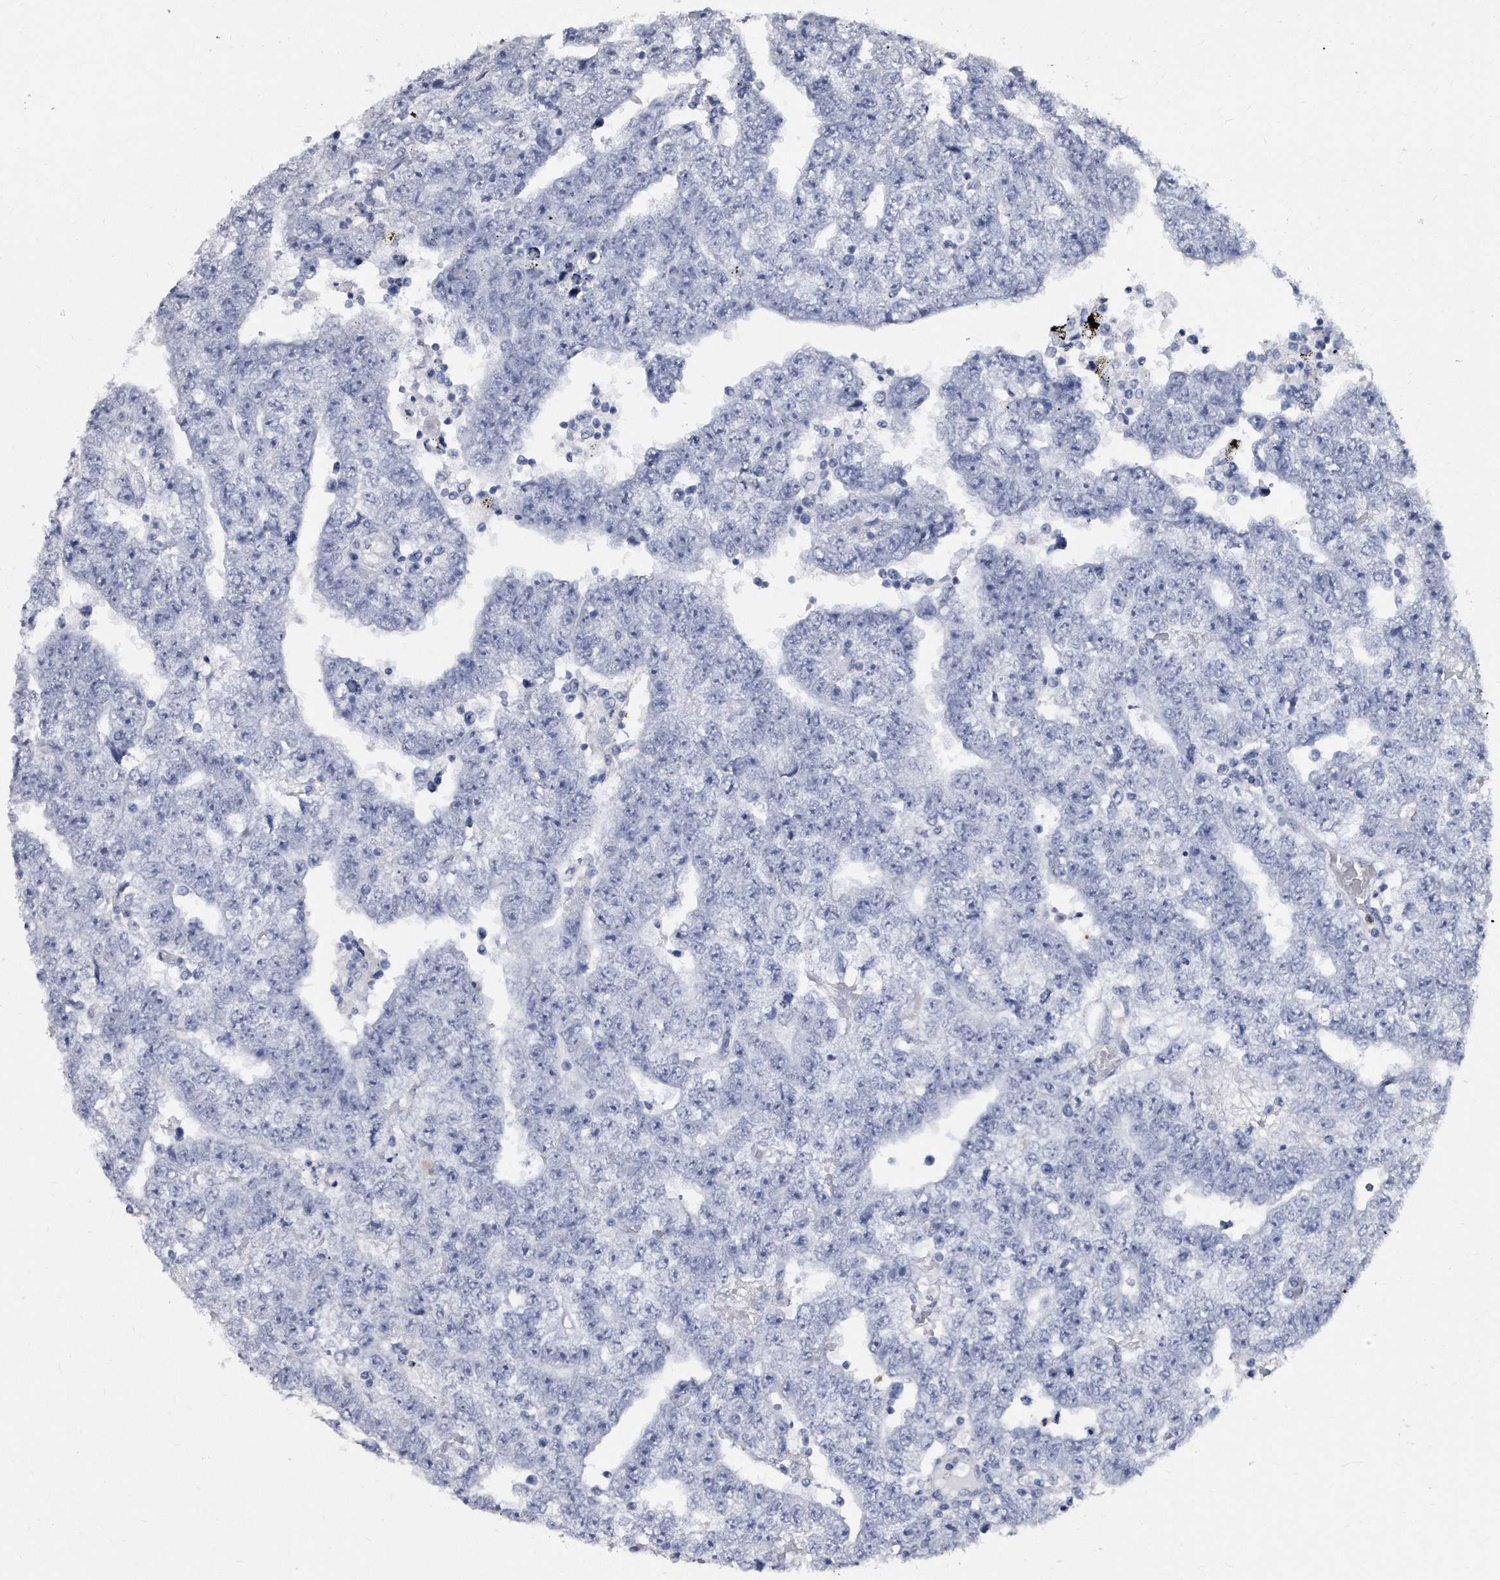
{"staining": {"intensity": "negative", "quantity": "none", "location": "none"}, "tissue": "testis cancer", "cell_type": "Tumor cells", "image_type": "cancer", "snomed": [{"axis": "morphology", "description": "Carcinoma, Embryonal, NOS"}, {"axis": "topography", "description": "Testis"}], "caption": "DAB (3,3'-diaminobenzidine) immunohistochemical staining of embryonal carcinoma (testis) shows no significant staining in tumor cells. The staining is performed using DAB brown chromogen with nuclei counter-stained in using hematoxylin.", "gene": "KLHDC3", "patient": {"sex": "male", "age": 25}}